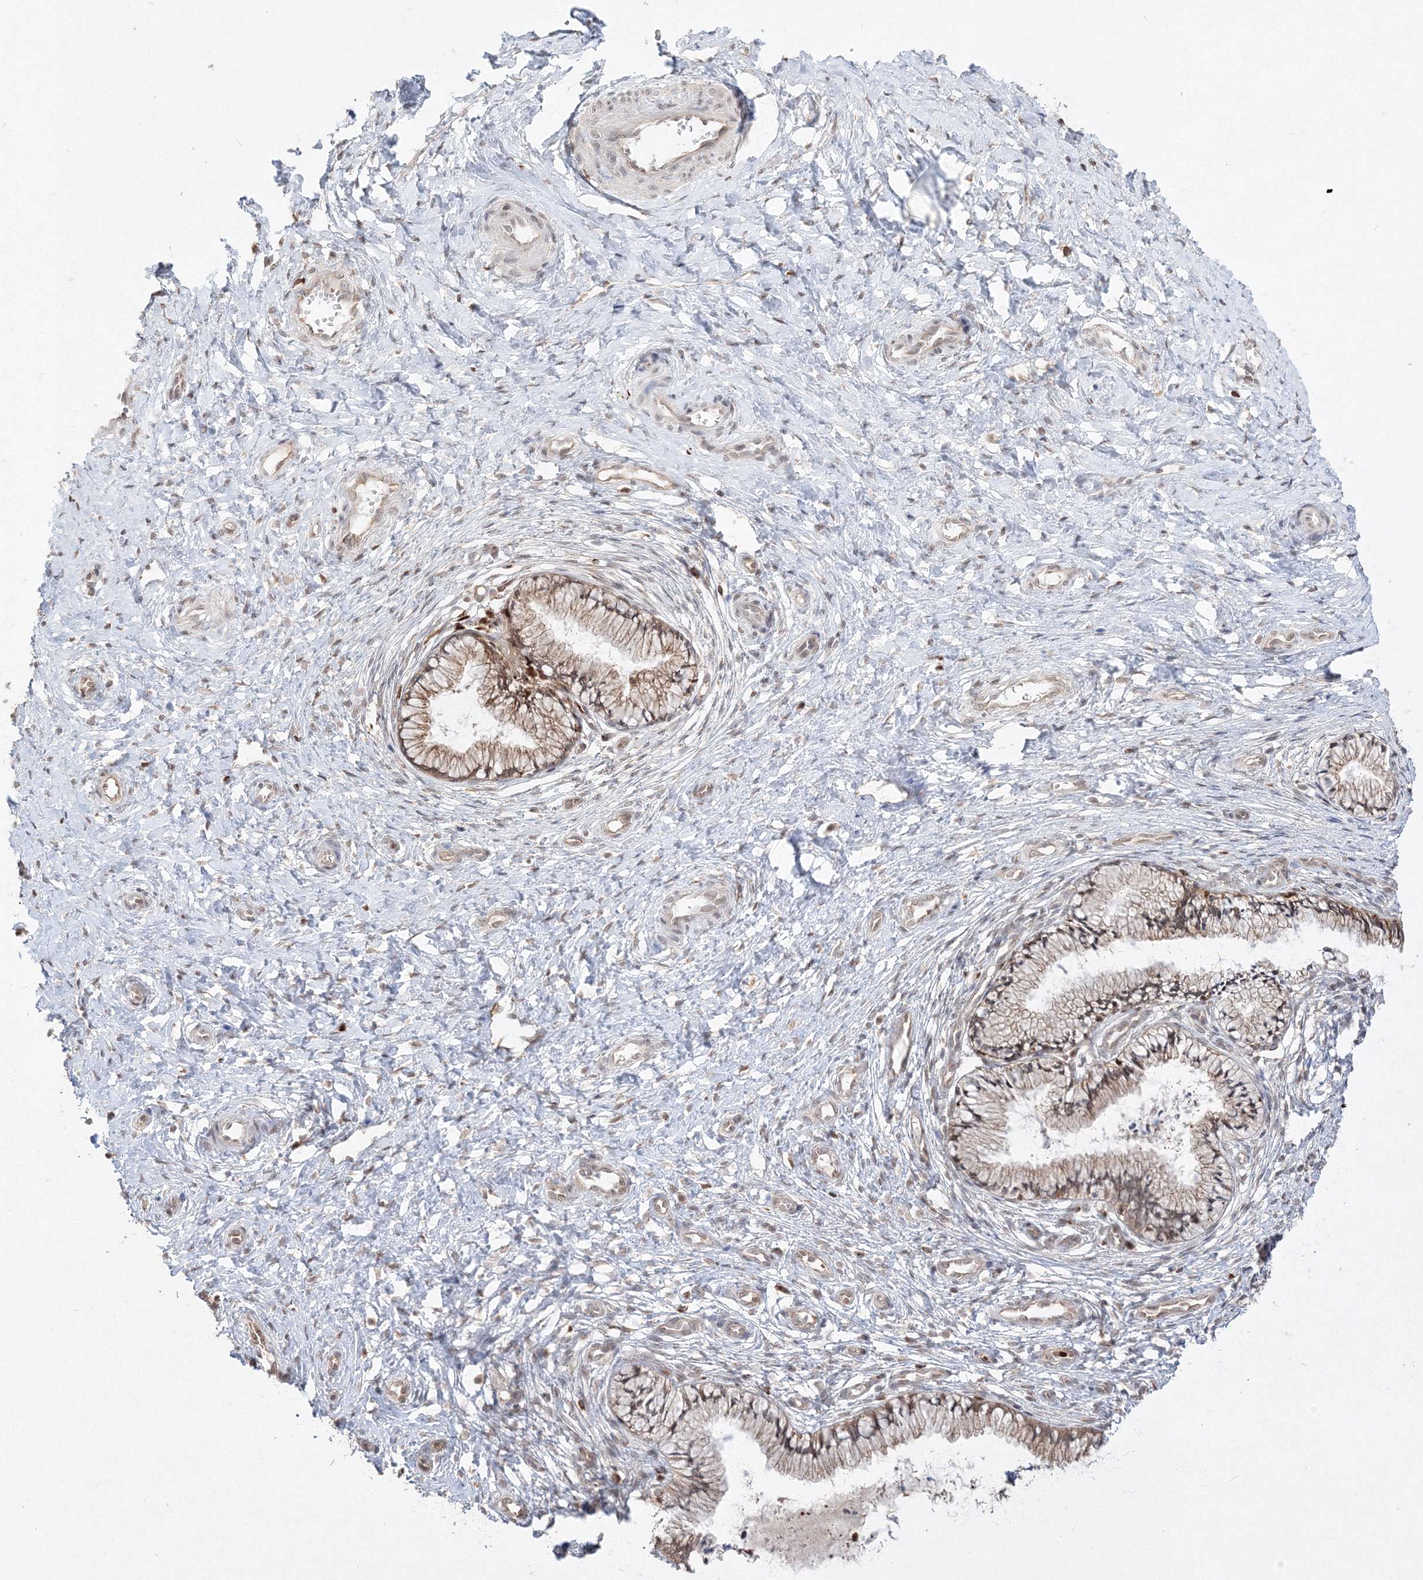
{"staining": {"intensity": "weak", "quantity": ">75%", "location": "cytoplasmic/membranous"}, "tissue": "cervix", "cell_type": "Glandular cells", "image_type": "normal", "snomed": [{"axis": "morphology", "description": "Normal tissue, NOS"}, {"axis": "topography", "description": "Cervix"}], "caption": "DAB immunohistochemical staining of normal human cervix exhibits weak cytoplasmic/membranous protein staining in approximately >75% of glandular cells.", "gene": "TMEM50B", "patient": {"sex": "female", "age": 36}}